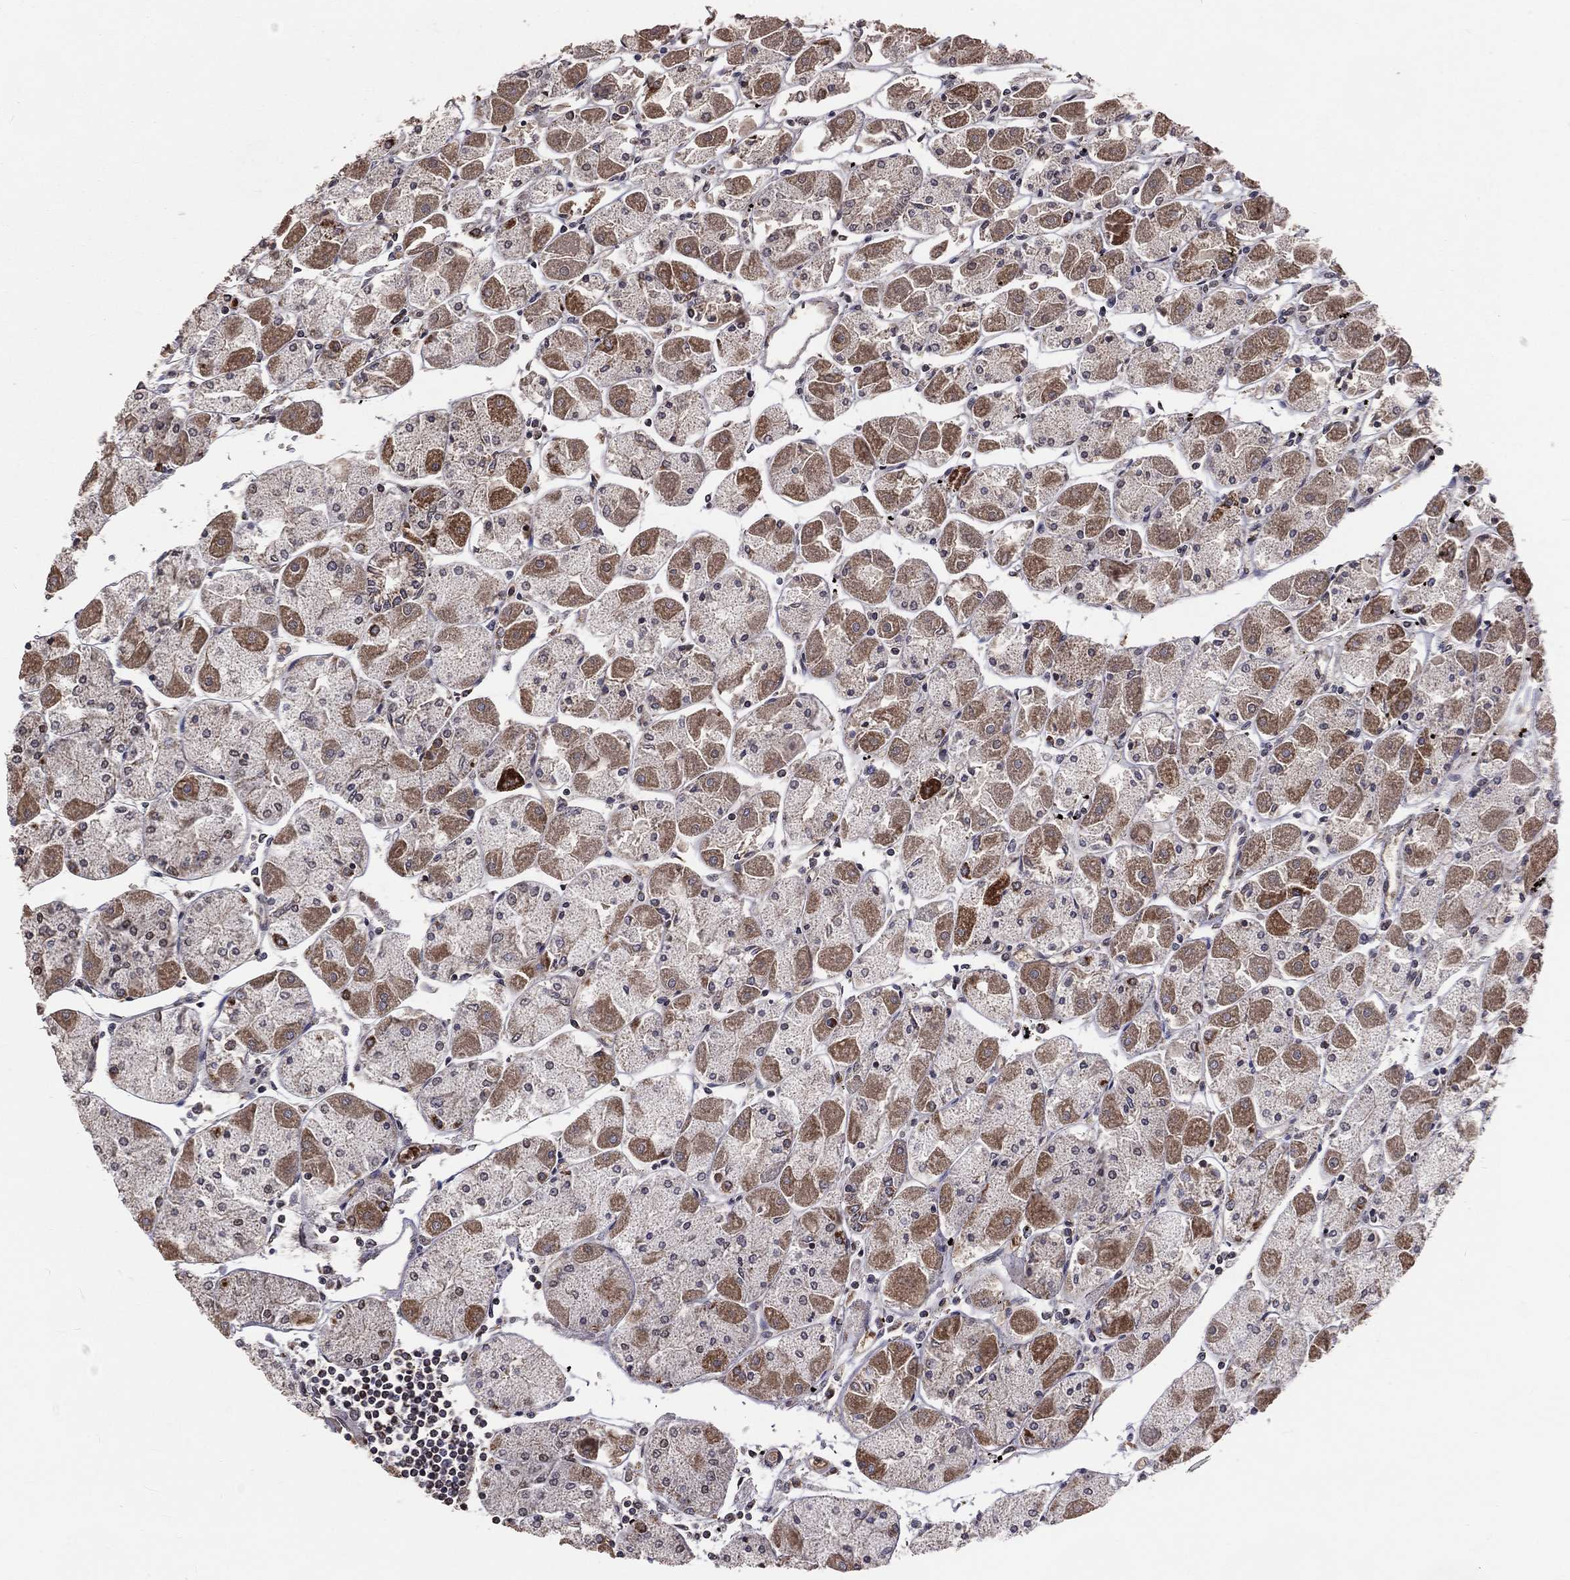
{"staining": {"intensity": "moderate", "quantity": "25%-75%", "location": "cytoplasmic/membranous"}, "tissue": "stomach", "cell_type": "Glandular cells", "image_type": "normal", "snomed": [{"axis": "morphology", "description": "Normal tissue, NOS"}, {"axis": "topography", "description": "Stomach"}], "caption": "Stomach stained with DAB (3,3'-diaminobenzidine) immunohistochemistry (IHC) demonstrates medium levels of moderate cytoplasmic/membranous positivity in about 25%-75% of glandular cells.", "gene": "MRPL46", "patient": {"sex": "male", "age": 70}}